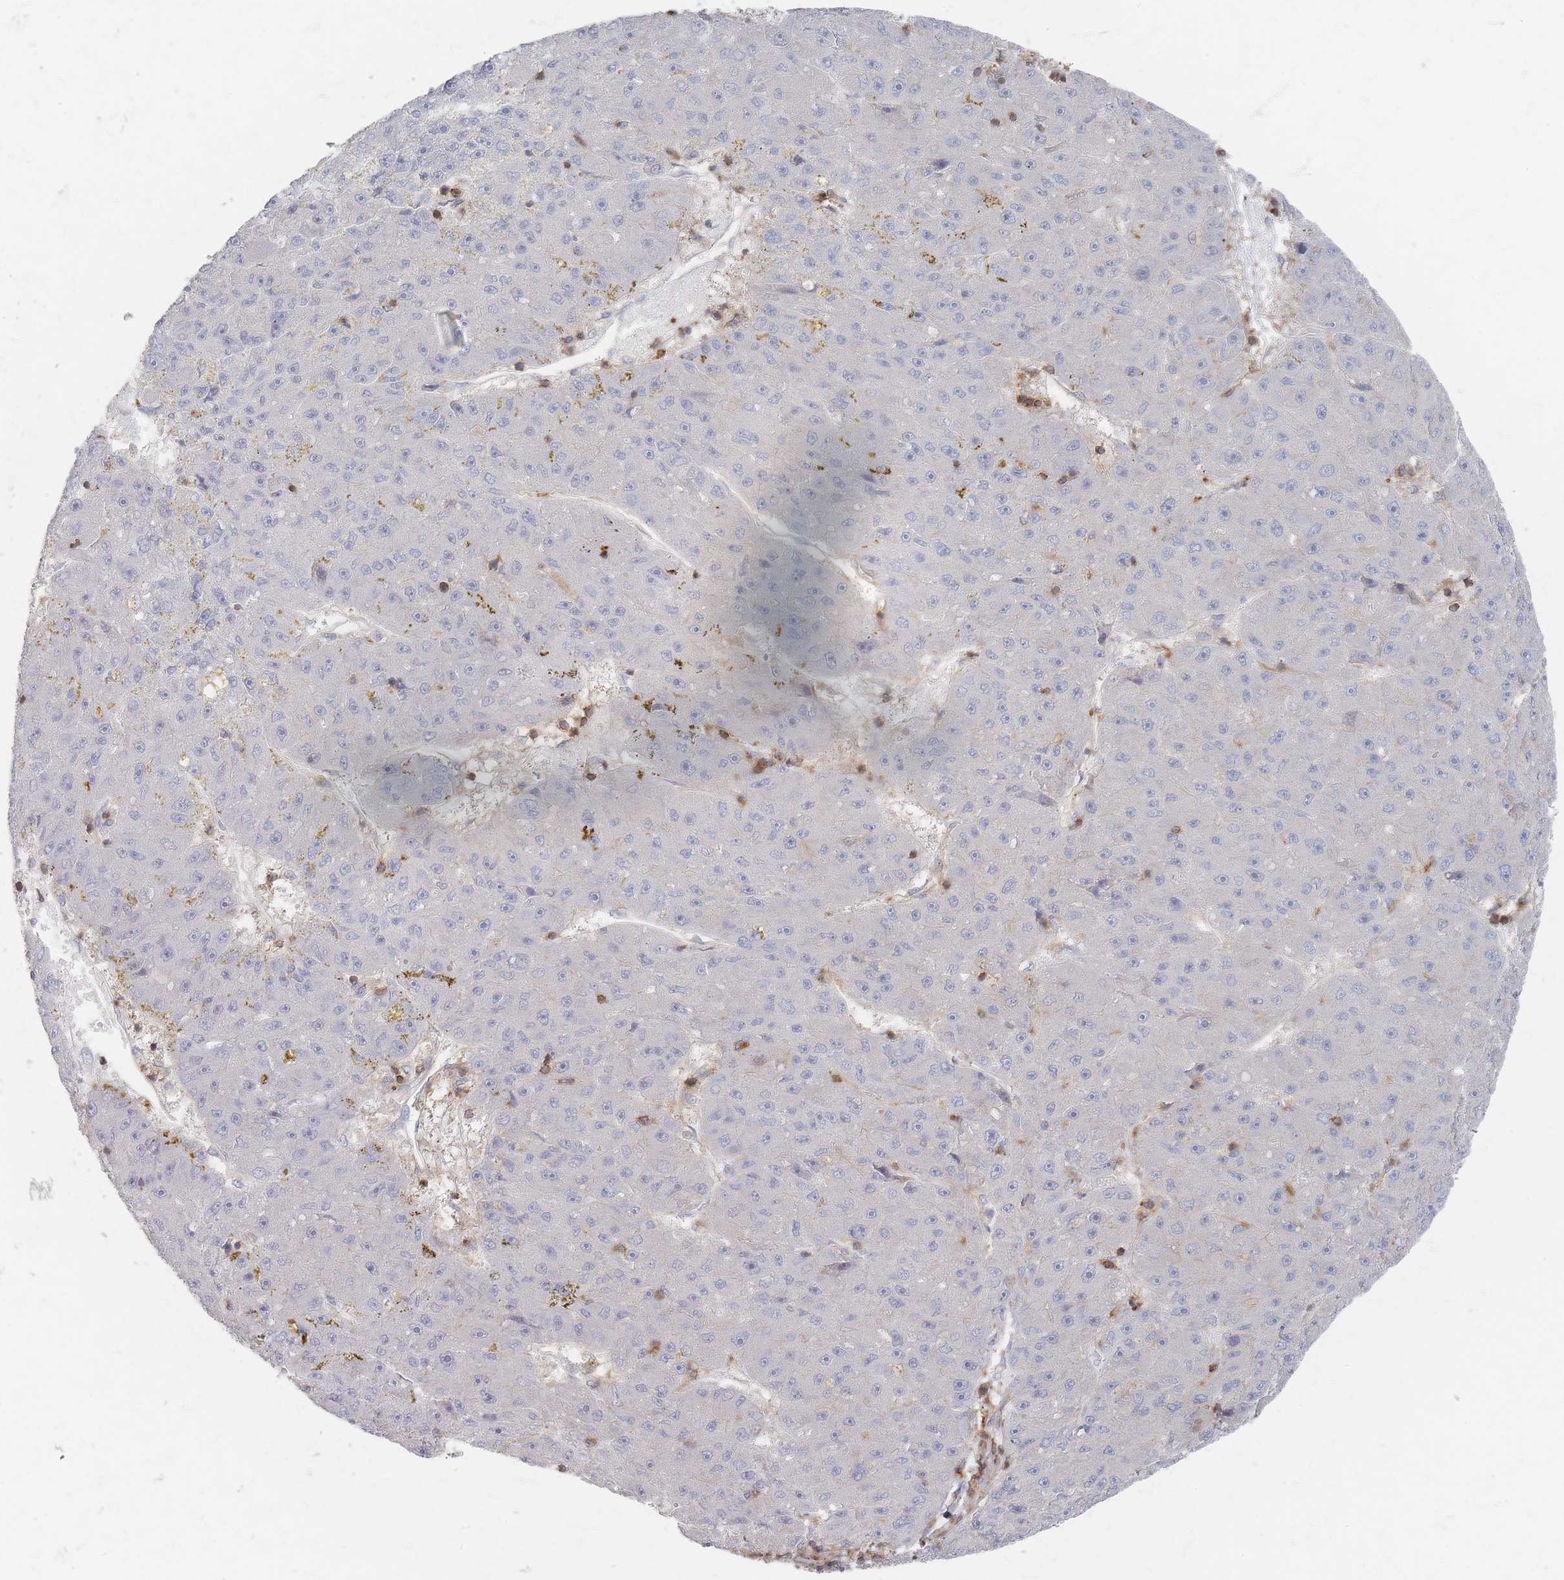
{"staining": {"intensity": "negative", "quantity": "none", "location": "none"}, "tissue": "liver cancer", "cell_type": "Tumor cells", "image_type": "cancer", "snomed": [{"axis": "morphology", "description": "Carcinoma, Hepatocellular, NOS"}, {"axis": "topography", "description": "Liver"}], "caption": "Liver cancer was stained to show a protein in brown. There is no significant positivity in tumor cells.", "gene": "ZNF852", "patient": {"sex": "male", "age": 67}}